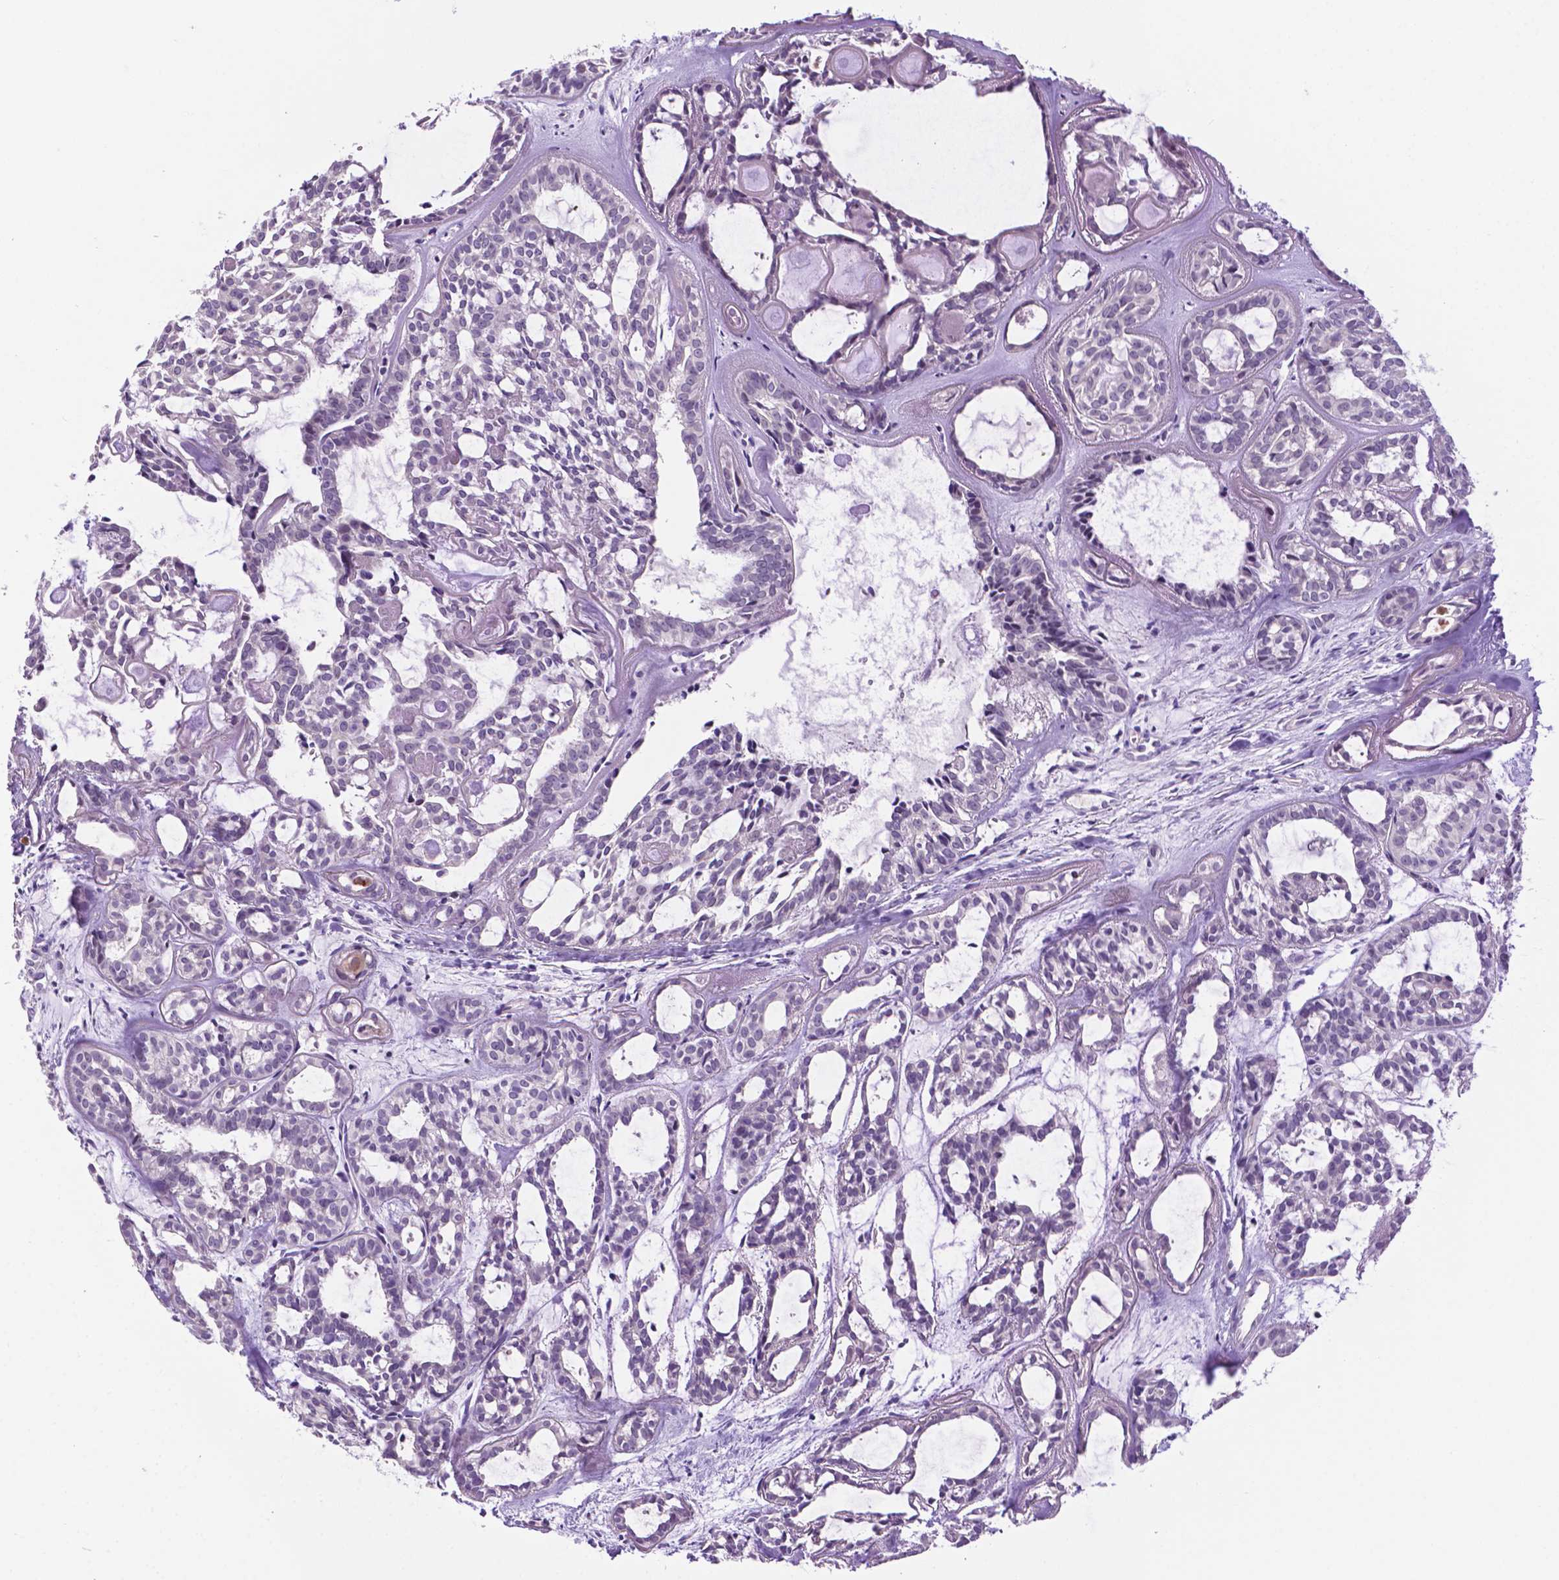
{"staining": {"intensity": "negative", "quantity": "none", "location": "none"}, "tissue": "head and neck cancer", "cell_type": "Tumor cells", "image_type": "cancer", "snomed": [{"axis": "morphology", "description": "Adenocarcinoma, NOS"}, {"axis": "topography", "description": "Head-Neck"}], "caption": "Immunohistochemical staining of head and neck cancer exhibits no significant expression in tumor cells.", "gene": "MMP27", "patient": {"sex": "female", "age": 62}}